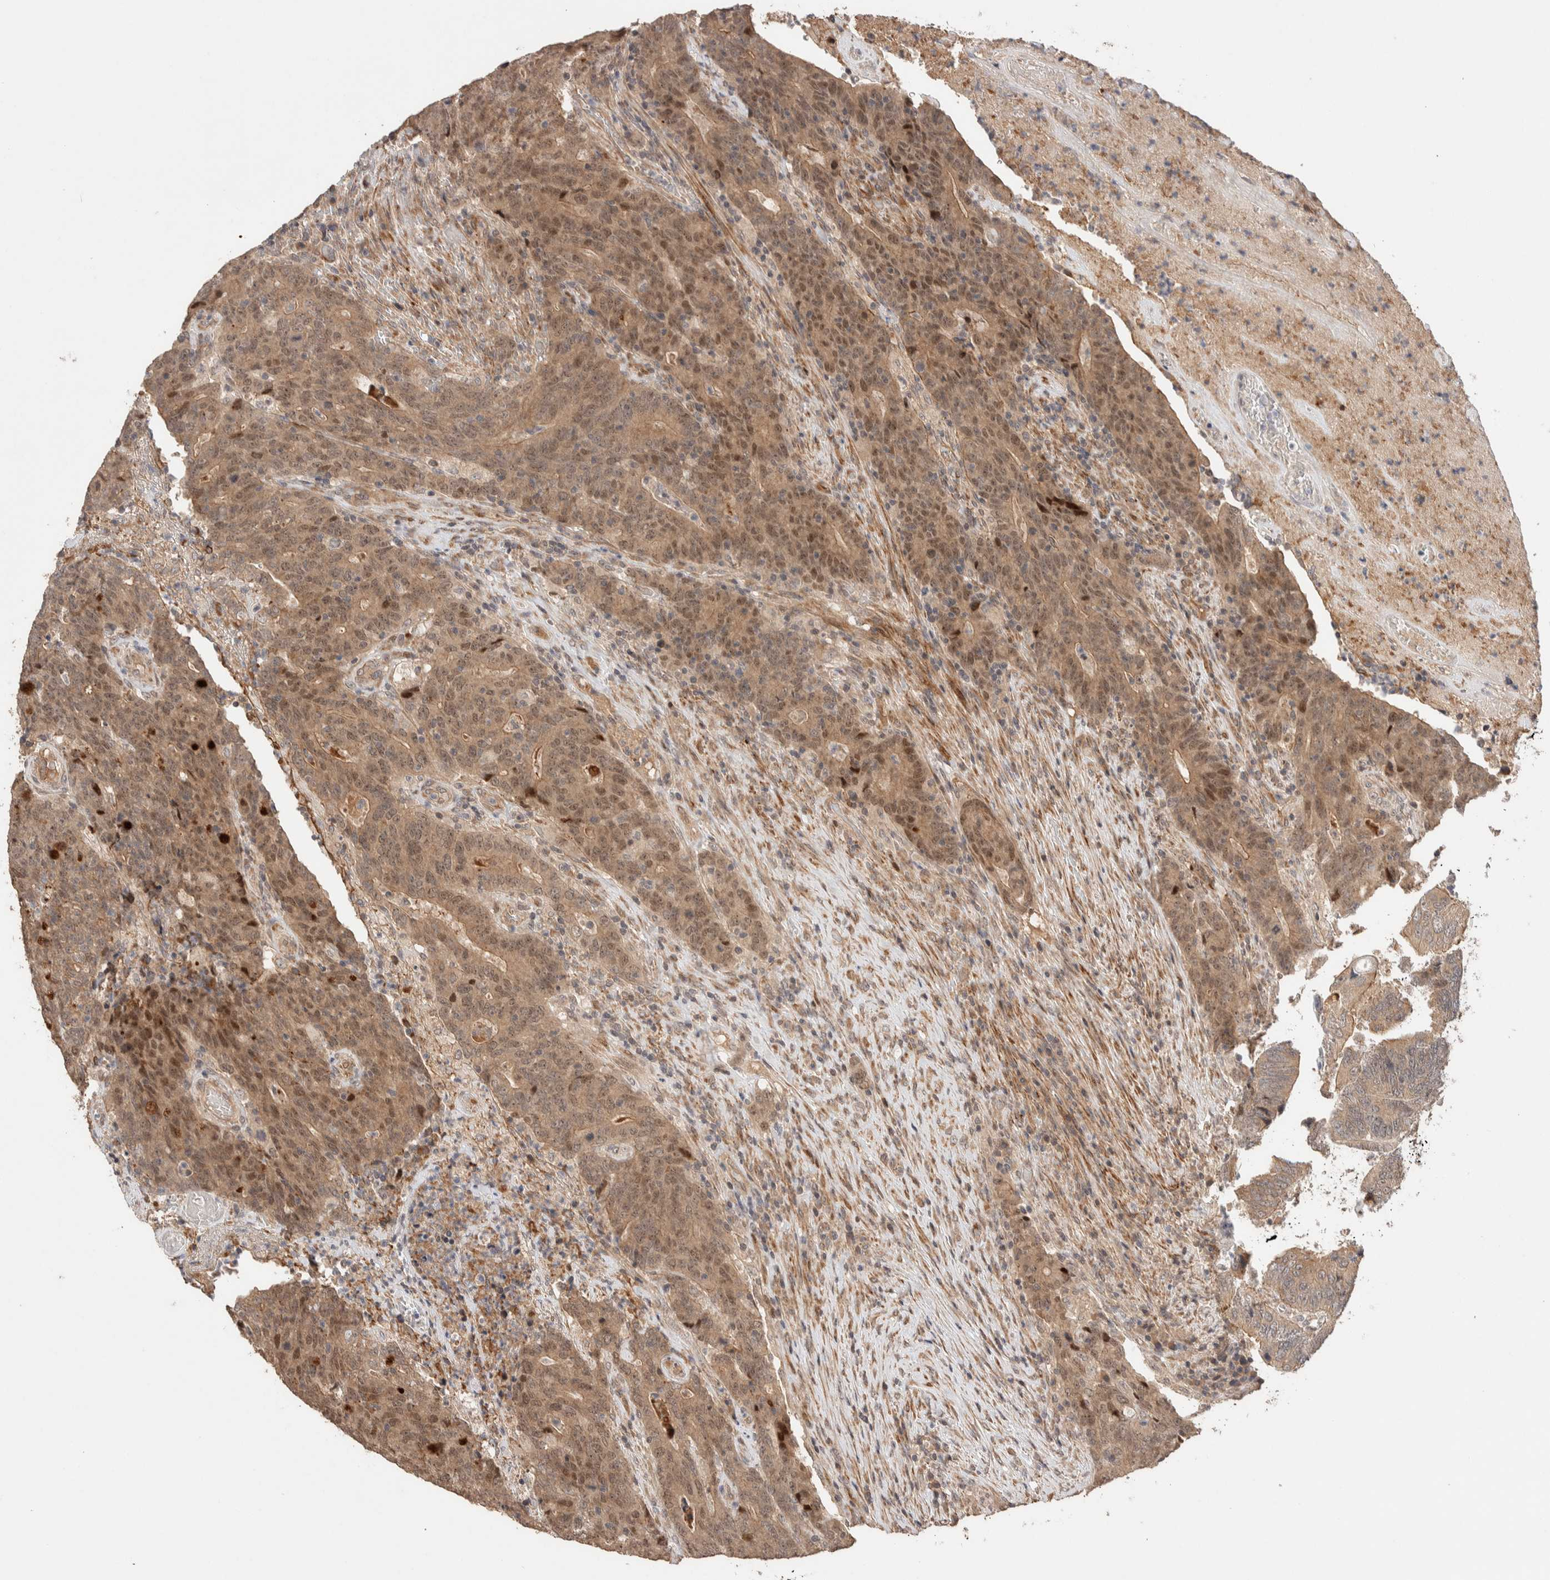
{"staining": {"intensity": "moderate", "quantity": ">75%", "location": "cytoplasmic/membranous,nuclear"}, "tissue": "colorectal cancer", "cell_type": "Tumor cells", "image_type": "cancer", "snomed": [{"axis": "morphology", "description": "Normal tissue, NOS"}, {"axis": "morphology", "description": "Adenocarcinoma, NOS"}, {"axis": "topography", "description": "Colon"}], "caption": "Immunohistochemical staining of human adenocarcinoma (colorectal) displays moderate cytoplasmic/membranous and nuclear protein expression in approximately >75% of tumor cells.", "gene": "PRDM15", "patient": {"sex": "female", "age": 75}}